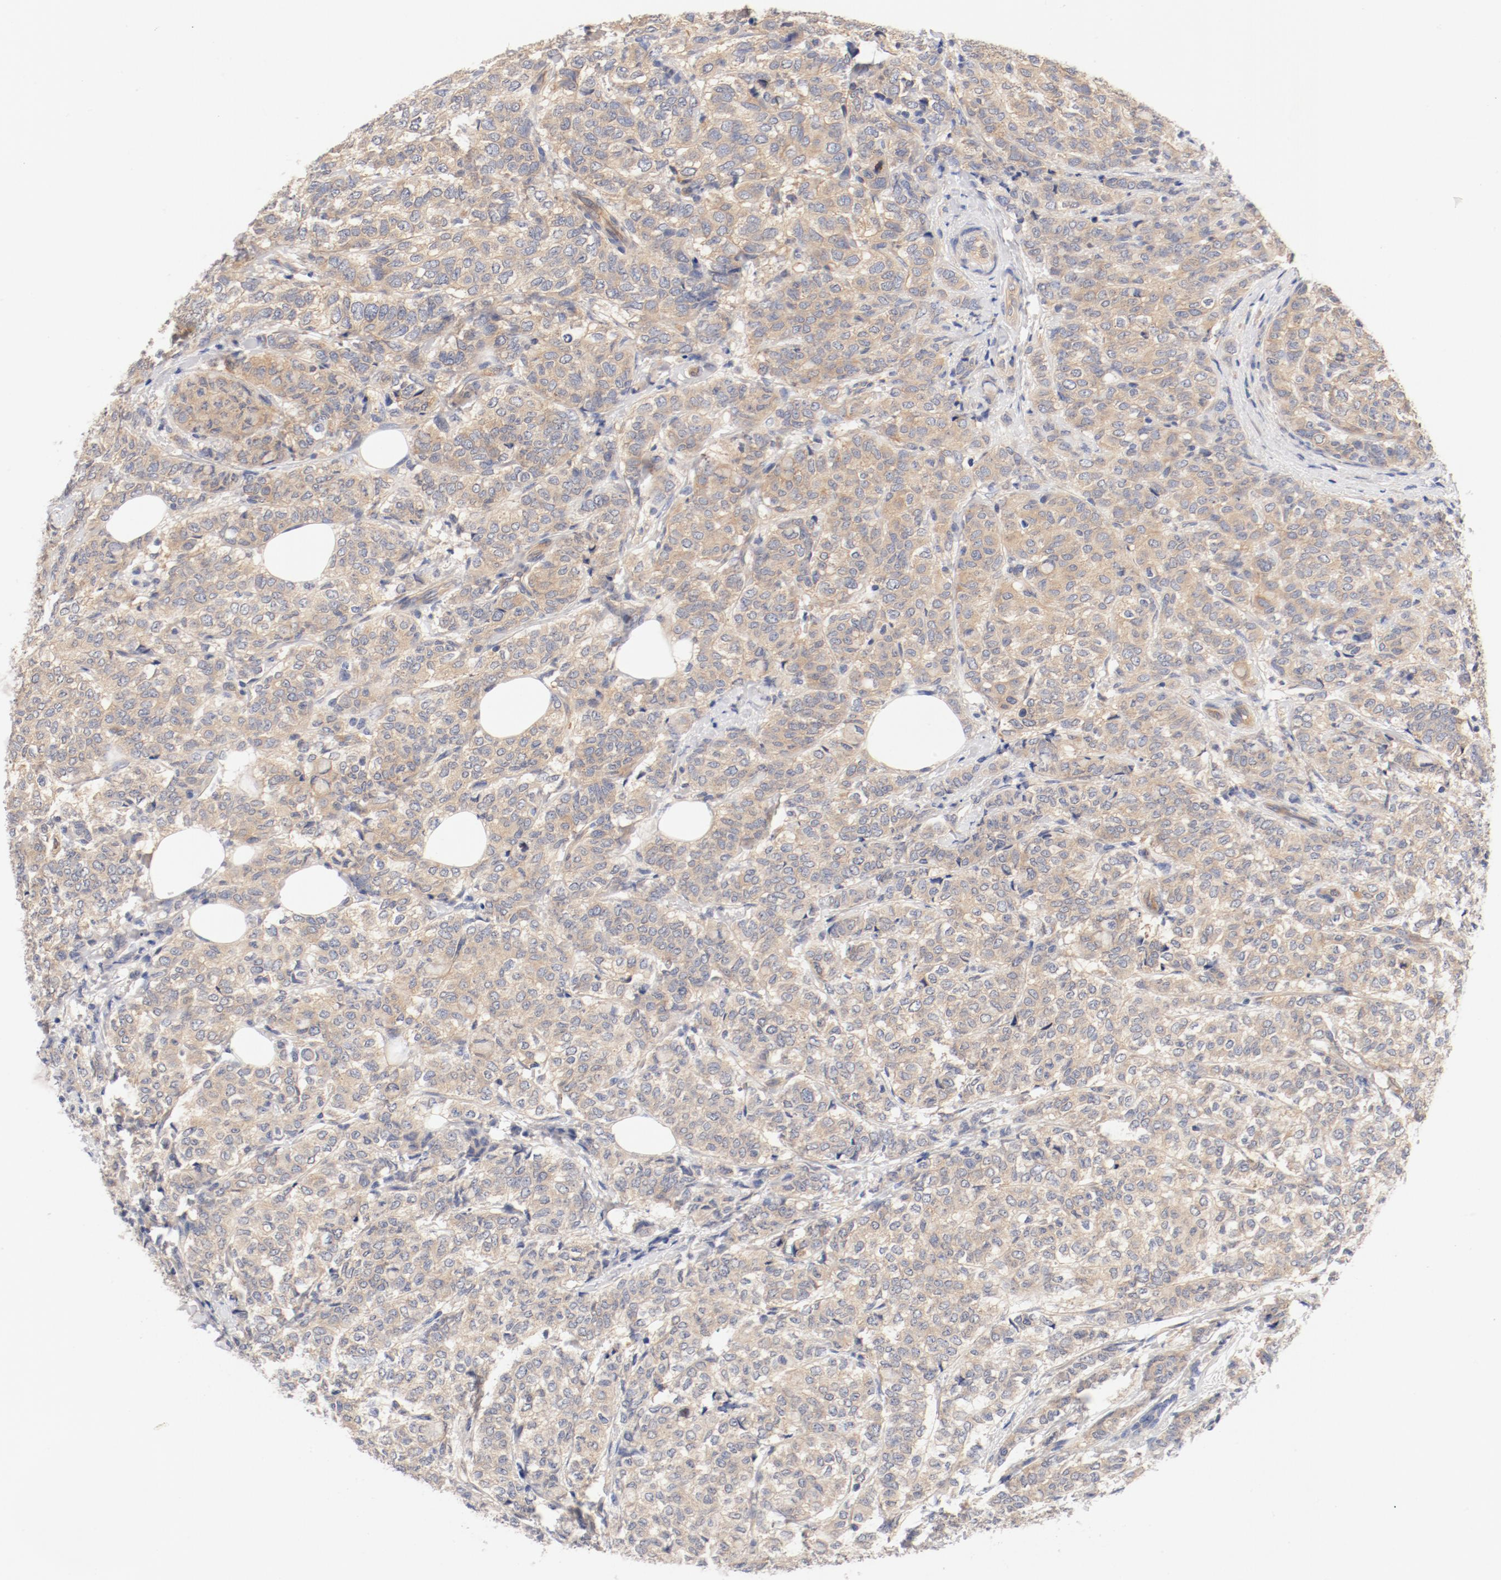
{"staining": {"intensity": "weak", "quantity": ">75%", "location": "cytoplasmic/membranous"}, "tissue": "breast cancer", "cell_type": "Tumor cells", "image_type": "cancer", "snomed": [{"axis": "morphology", "description": "Lobular carcinoma"}, {"axis": "topography", "description": "Breast"}], "caption": "Tumor cells show low levels of weak cytoplasmic/membranous expression in approximately >75% of cells in human breast cancer (lobular carcinoma).", "gene": "DYNC1H1", "patient": {"sex": "female", "age": 60}}